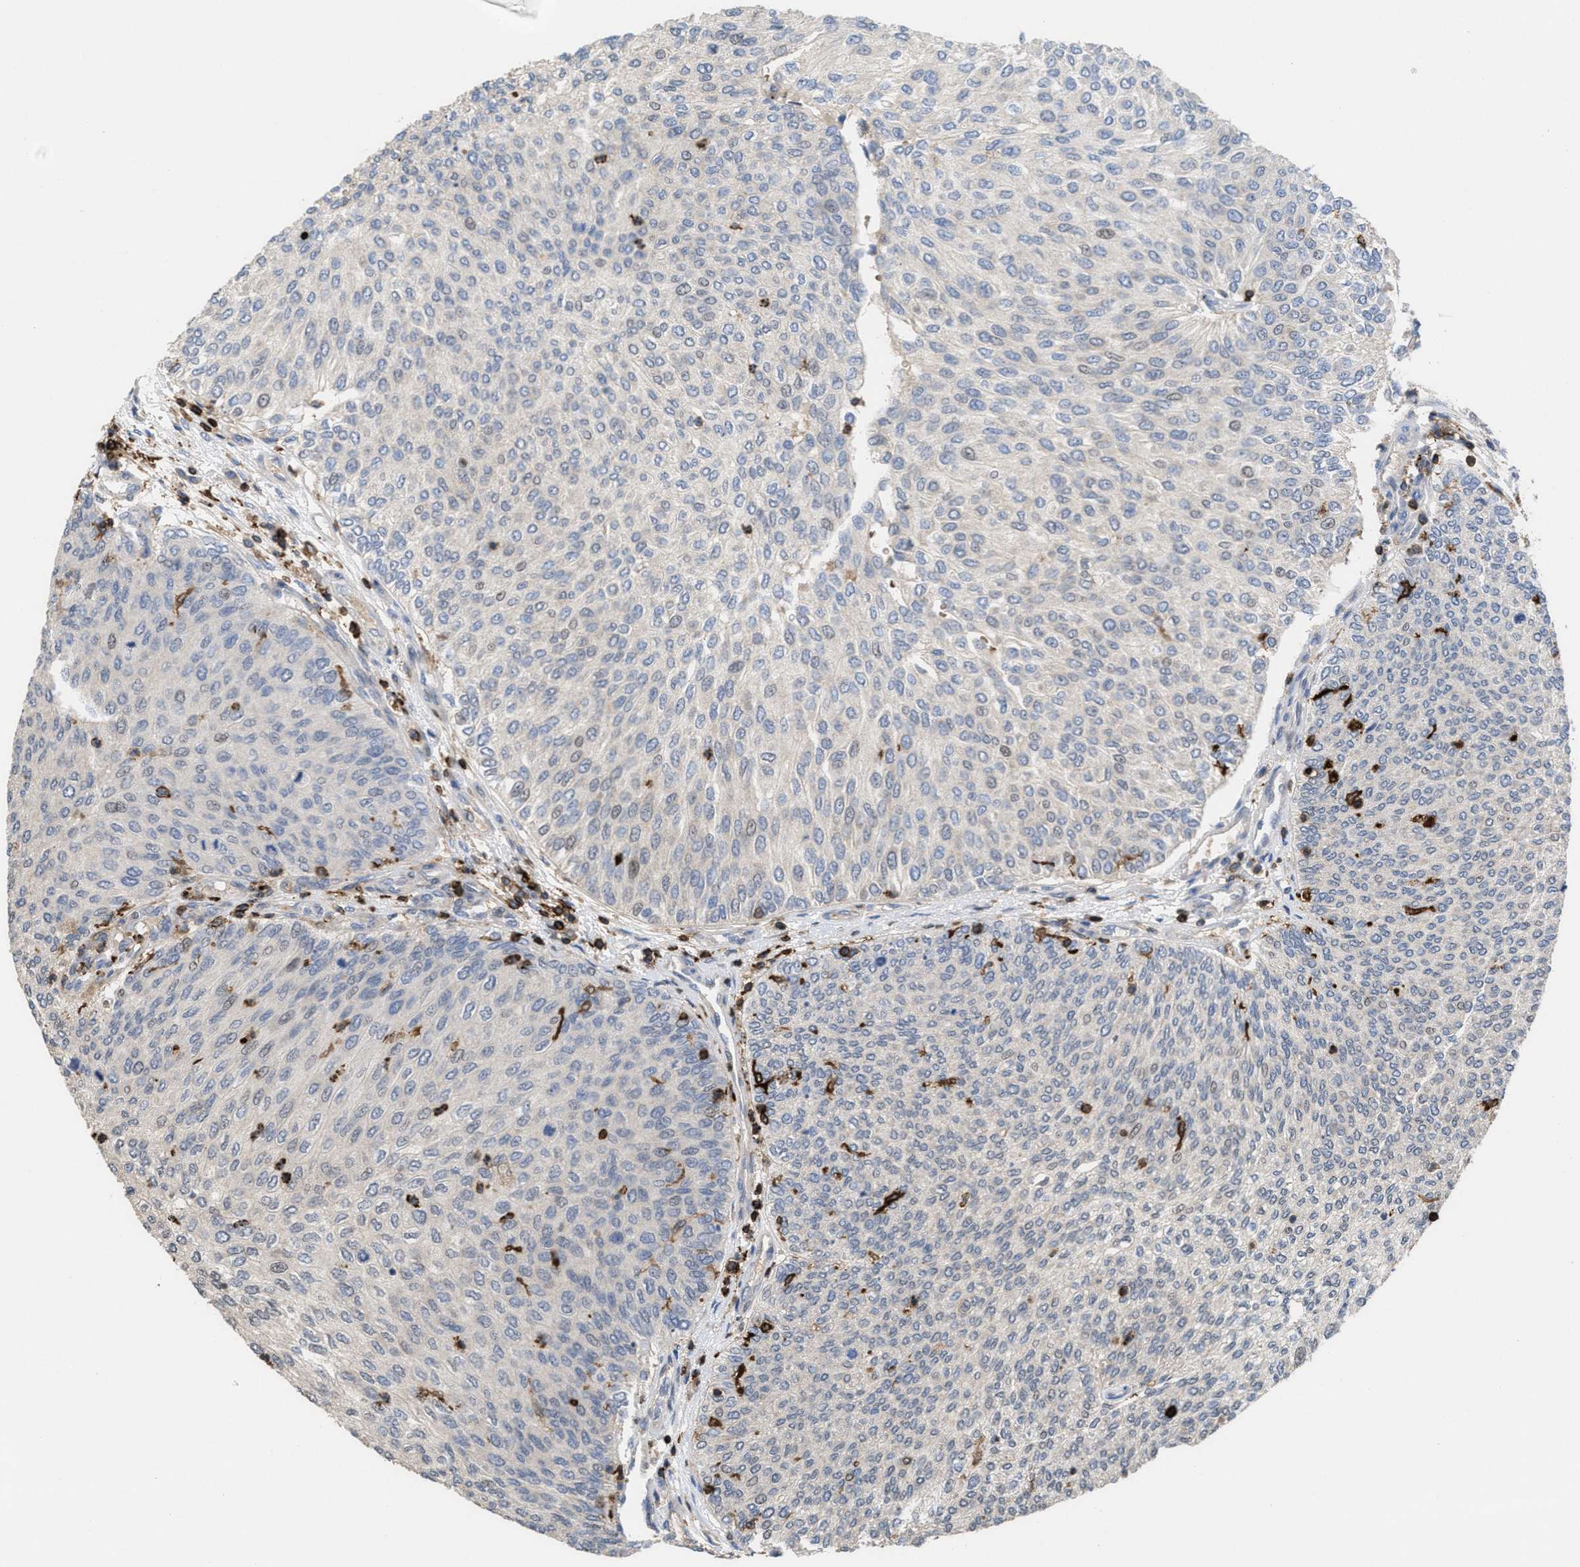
{"staining": {"intensity": "negative", "quantity": "none", "location": "none"}, "tissue": "urothelial cancer", "cell_type": "Tumor cells", "image_type": "cancer", "snomed": [{"axis": "morphology", "description": "Urothelial carcinoma, Low grade"}, {"axis": "topography", "description": "Urinary bladder"}], "caption": "Urothelial cancer was stained to show a protein in brown. There is no significant positivity in tumor cells. (Brightfield microscopy of DAB IHC at high magnification).", "gene": "PTPRE", "patient": {"sex": "female", "age": 79}}